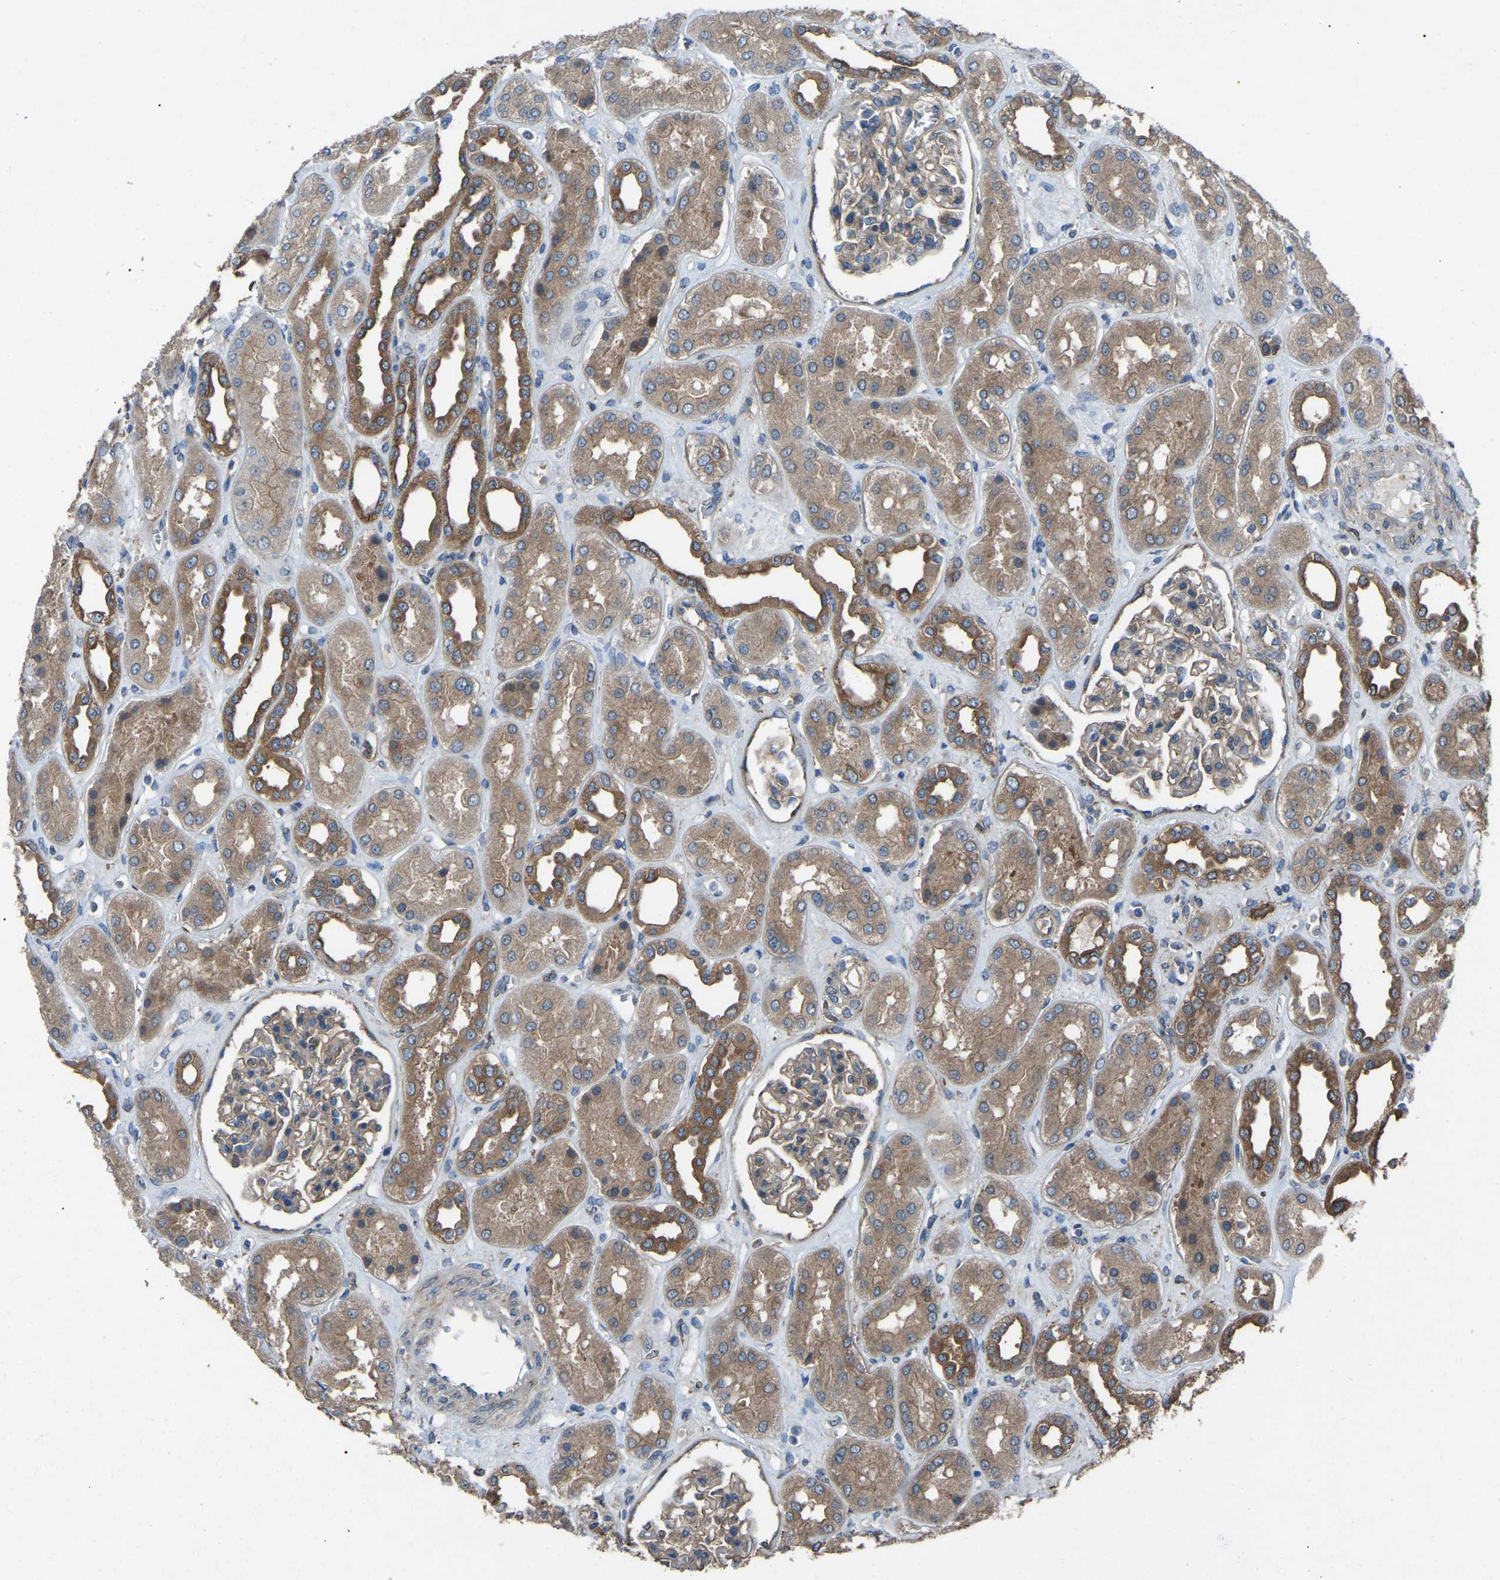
{"staining": {"intensity": "moderate", "quantity": "25%-75%", "location": "cytoplasmic/membranous"}, "tissue": "kidney", "cell_type": "Cells in glomeruli", "image_type": "normal", "snomed": [{"axis": "morphology", "description": "Normal tissue, NOS"}, {"axis": "topography", "description": "Kidney"}], "caption": "Brown immunohistochemical staining in unremarkable kidney displays moderate cytoplasmic/membranous staining in about 25%-75% of cells in glomeruli. Ihc stains the protein of interest in brown and the nuclei are stained blue.", "gene": "AIMP1", "patient": {"sex": "male", "age": 59}}